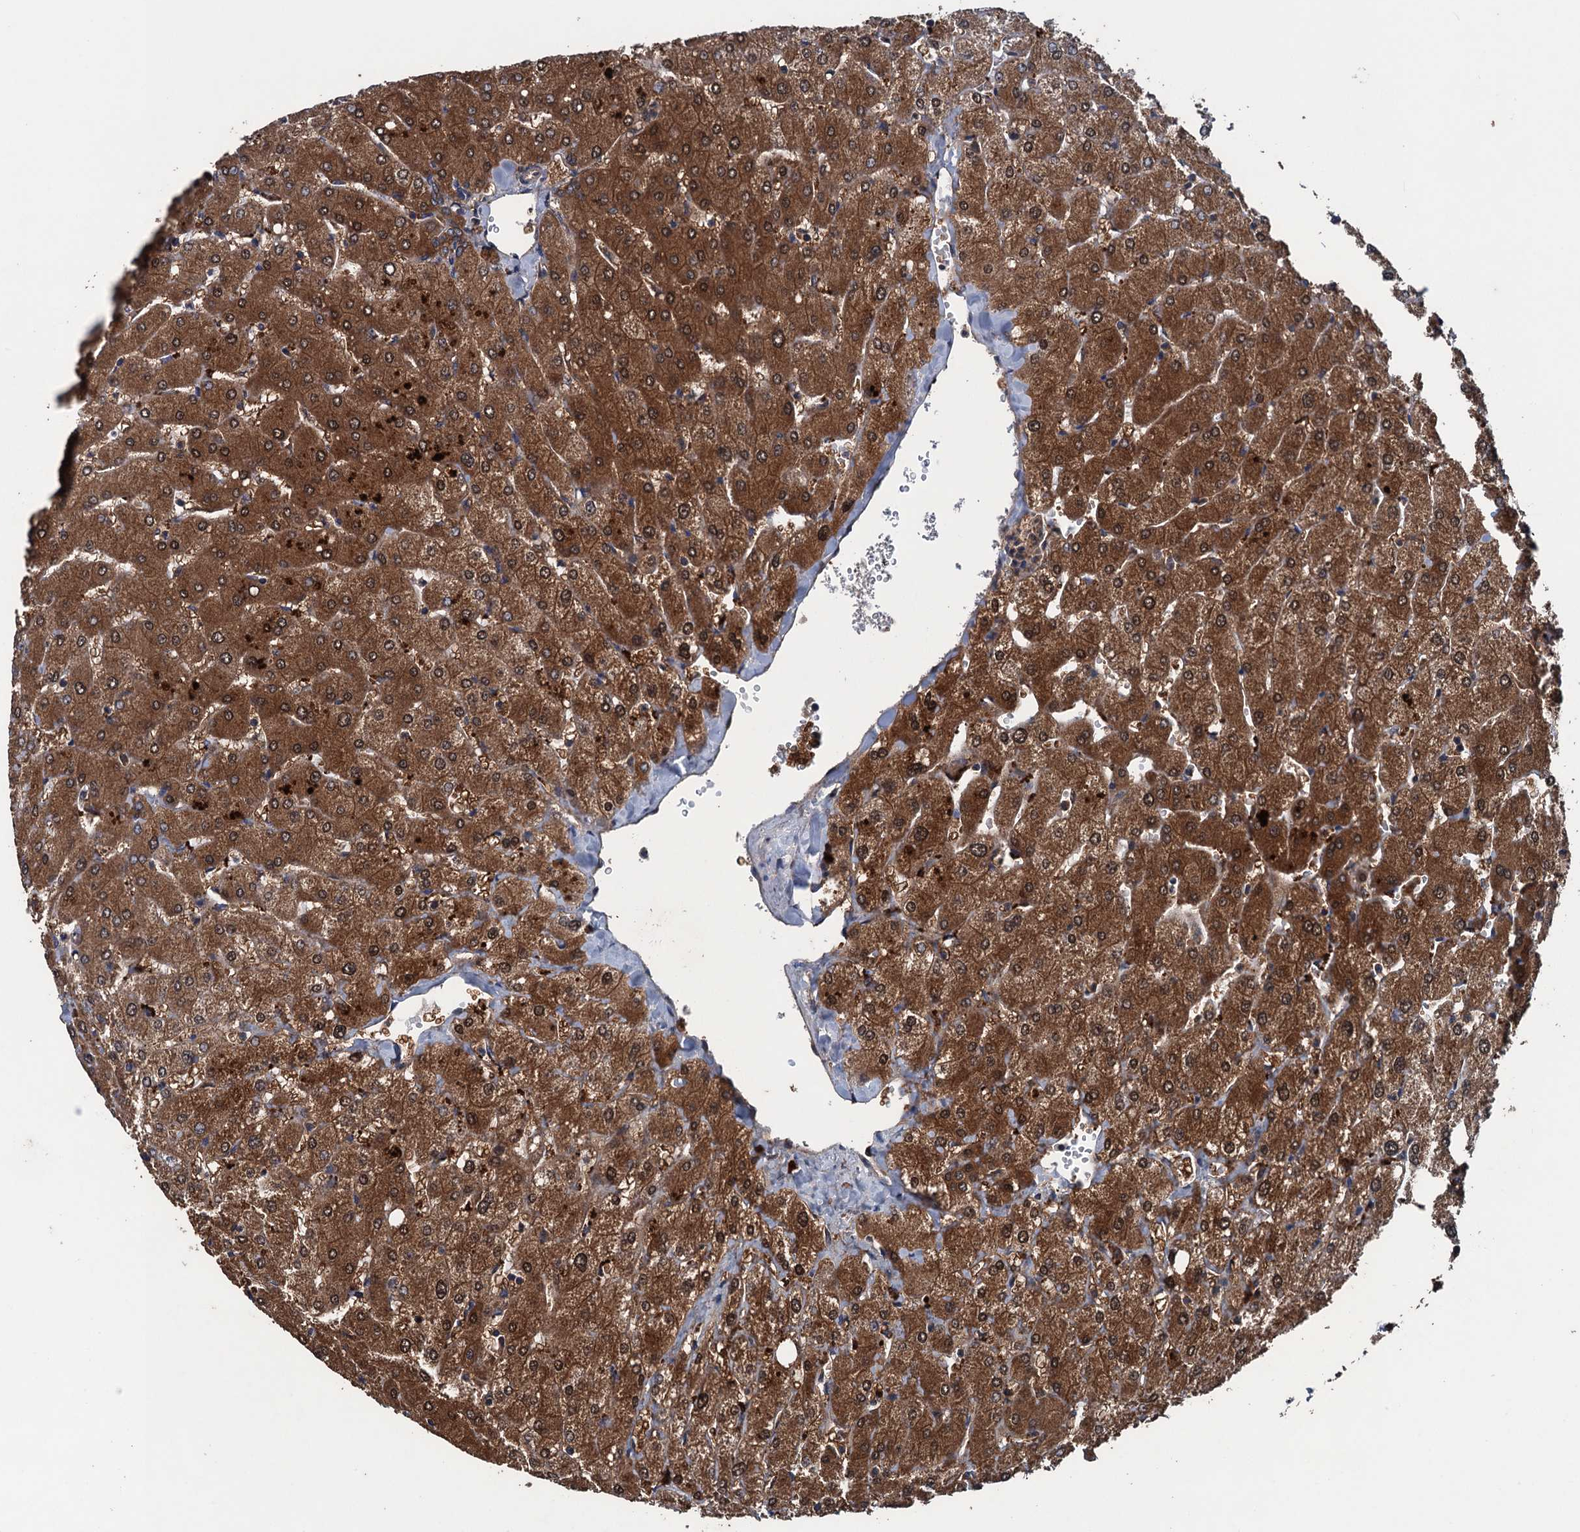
{"staining": {"intensity": "moderate", "quantity": ">75%", "location": "cytoplasmic/membranous"}, "tissue": "liver", "cell_type": "Cholangiocytes", "image_type": "normal", "snomed": [{"axis": "morphology", "description": "Normal tissue, NOS"}, {"axis": "topography", "description": "Liver"}], "caption": "This histopathology image reveals immunohistochemistry staining of unremarkable human liver, with medium moderate cytoplasmic/membranous positivity in approximately >75% of cholangiocytes.", "gene": "BLTP3B", "patient": {"sex": "male", "age": 55}}